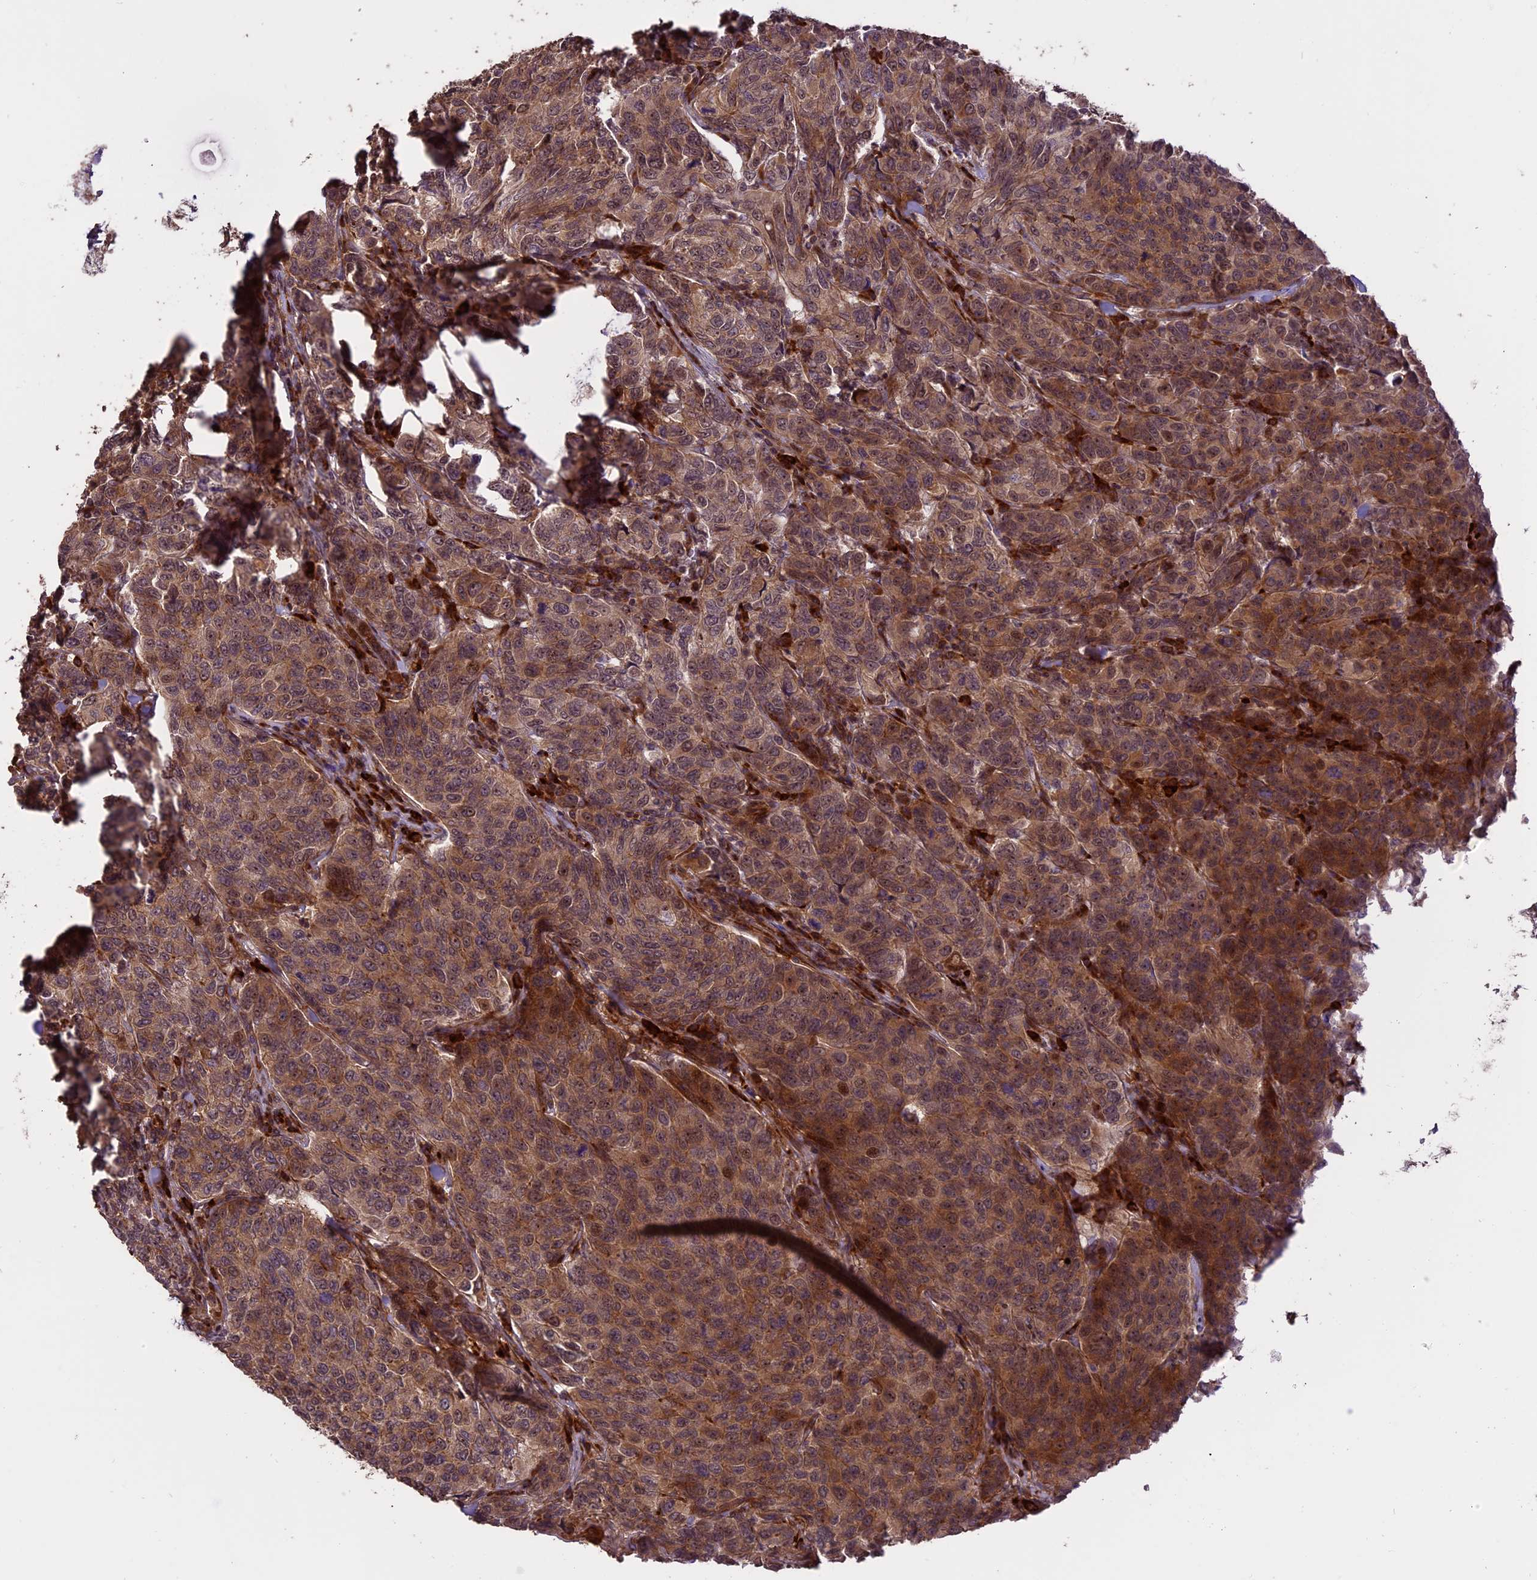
{"staining": {"intensity": "moderate", "quantity": ">75%", "location": "cytoplasmic/membranous"}, "tissue": "breast cancer", "cell_type": "Tumor cells", "image_type": "cancer", "snomed": [{"axis": "morphology", "description": "Duct carcinoma"}, {"axis": "topography", "description": "Breast"}], "caption": "Tumor cells reveal medium levels of moderate cytoplasmic/membranous staining in approximately >75% of cells in breast cancer (intraductal carcinoma).", "gene": "ENHO", "patient": {"sex": "female", "age": 55}}